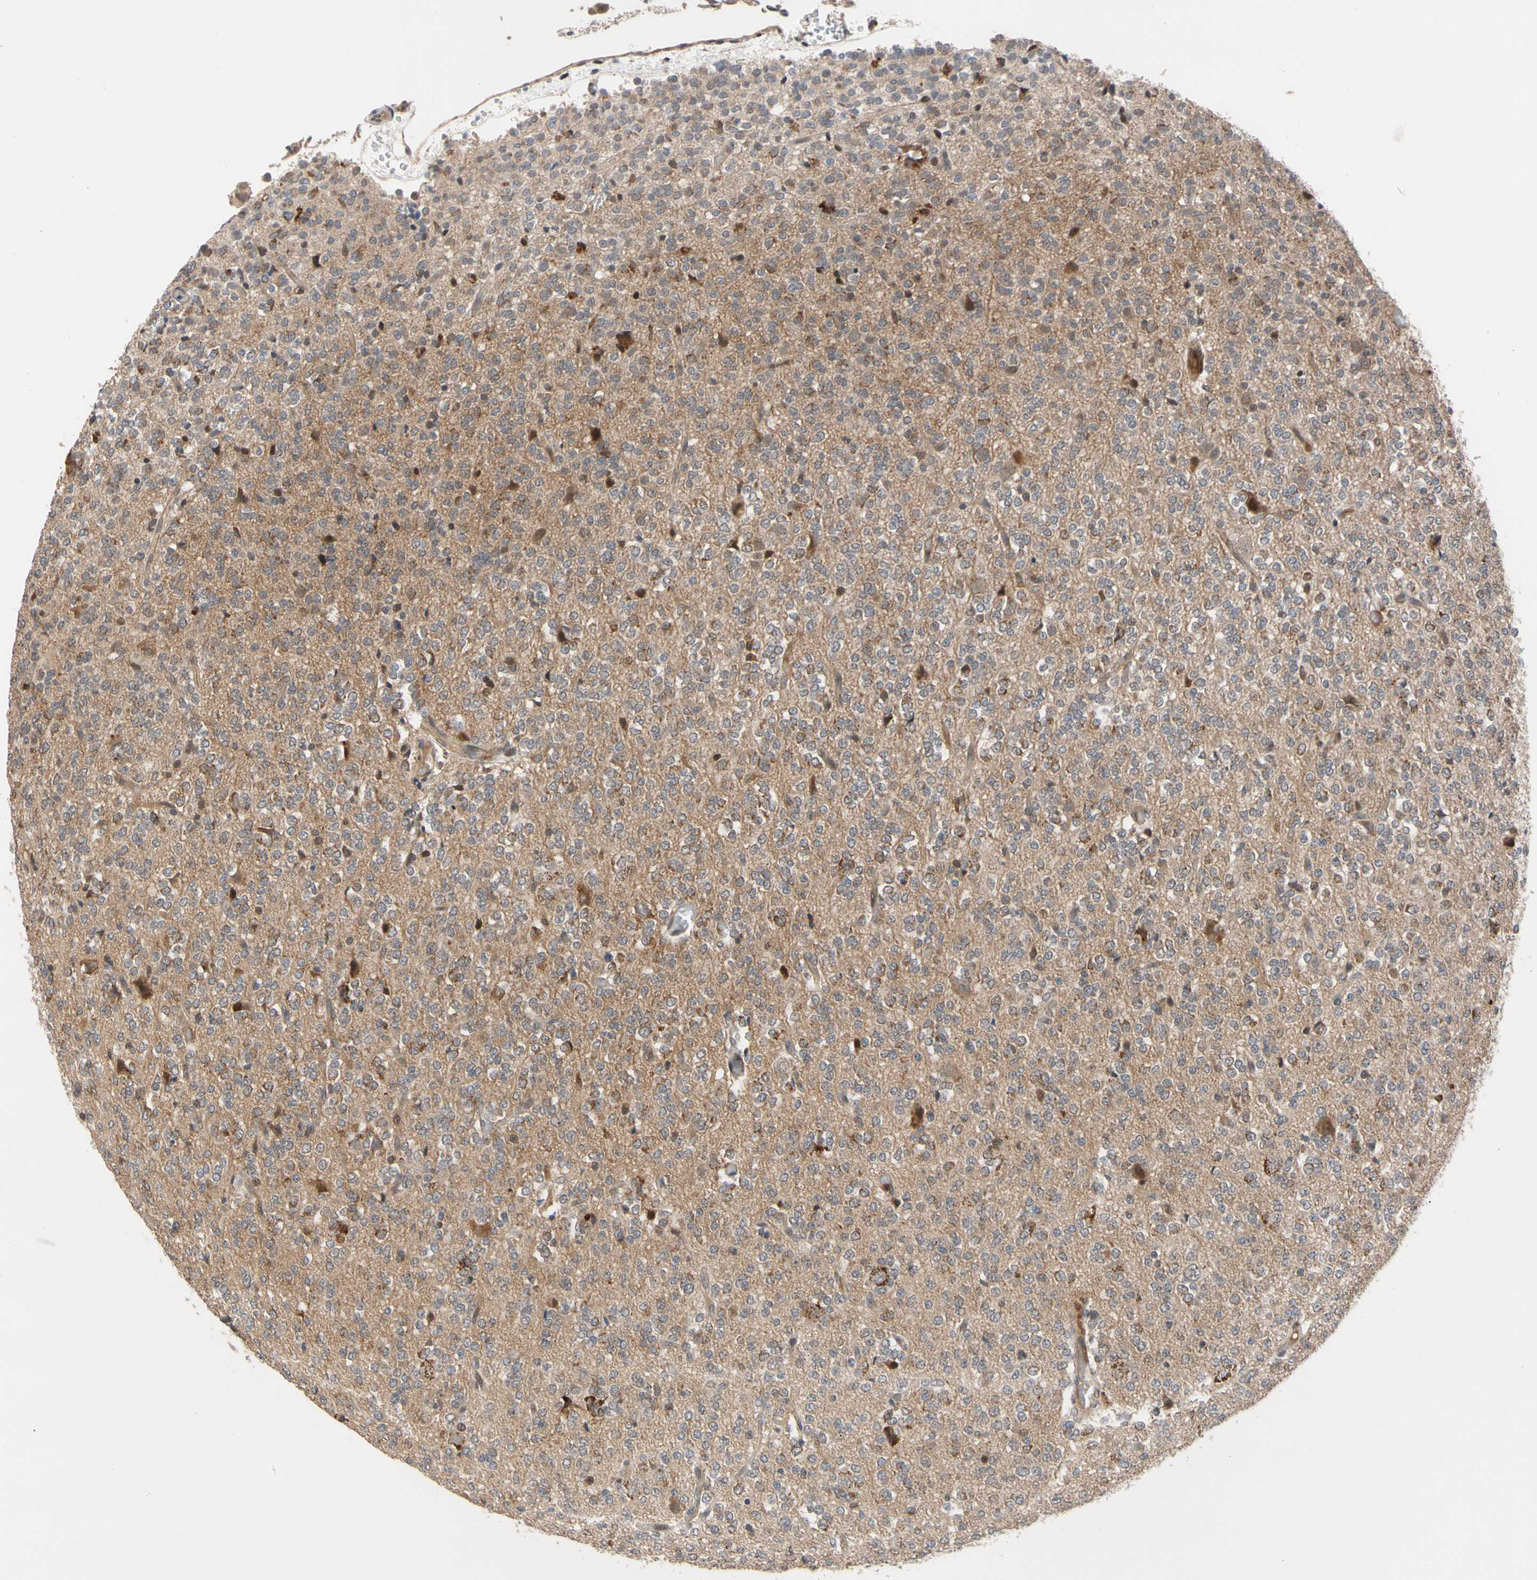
{"staining": {"intensity": "strong", "quantity": "<25%", "location": "cytoplasmic/membranous"}, "tissue": "glioma", "cell_type": "Tumor cells", "image_type": "cancer", "snomed": [{"axis": "morphology", "description": "Glioma, malignant, Low grade"}, {"axis": "topography", "description": "Brain"}], "caption": "Glioma stained with immunohistochemistry exhibits strong cytoplasmic/membranous positivity in approximately <25% of tumor cells.", "gene": "CYTIP", "patient": {"sex": "male", "age": 38}}